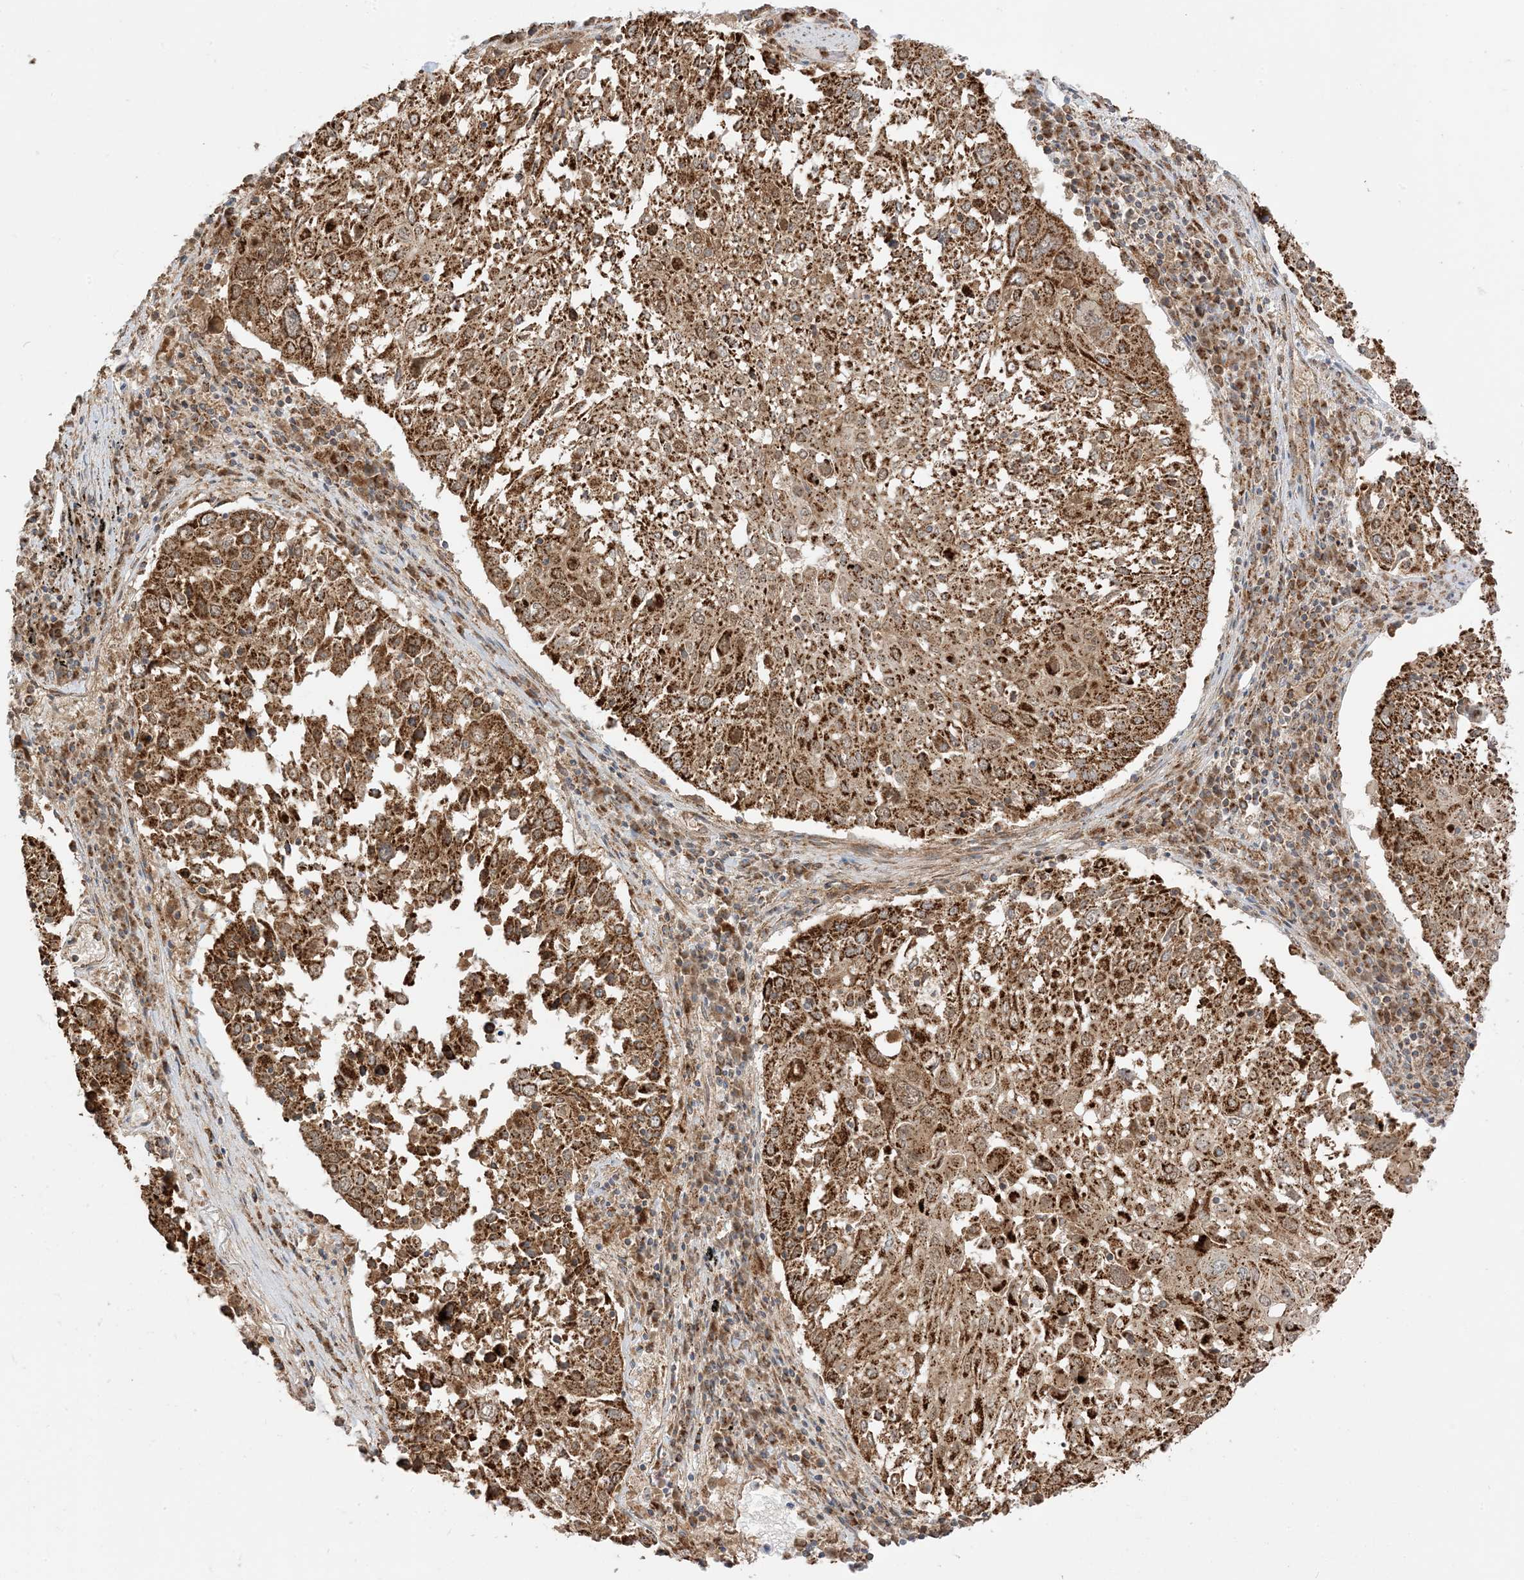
{"staining": {"intensity": "strong", "quantity": ">75%", "location": "cytoplasmic/membranous"}, "tissue": "lung cancer", "cell_type": "Tumor cells", "image_type": "cancer", "snomed": [{"axis": "morphology", "description": "Squamous cell carcinoma, NOS"}, {"axis": "topography", "description": "Lung"}], "caption": "Immunohistochemistry staining of lung squamous cell carcinoma, which exhibits high levels of strong cytoplasmic/membranous staining in approximately >75% of tumor cells indicating strong cytoplasmic/membranous protein expression. The staining was performed using DAB (brown) for protein detection and nuclei were counterstained in hematoxylin (blue).", "gene": "N4BP3", "patient": {"sex": "male", "age": 65}}